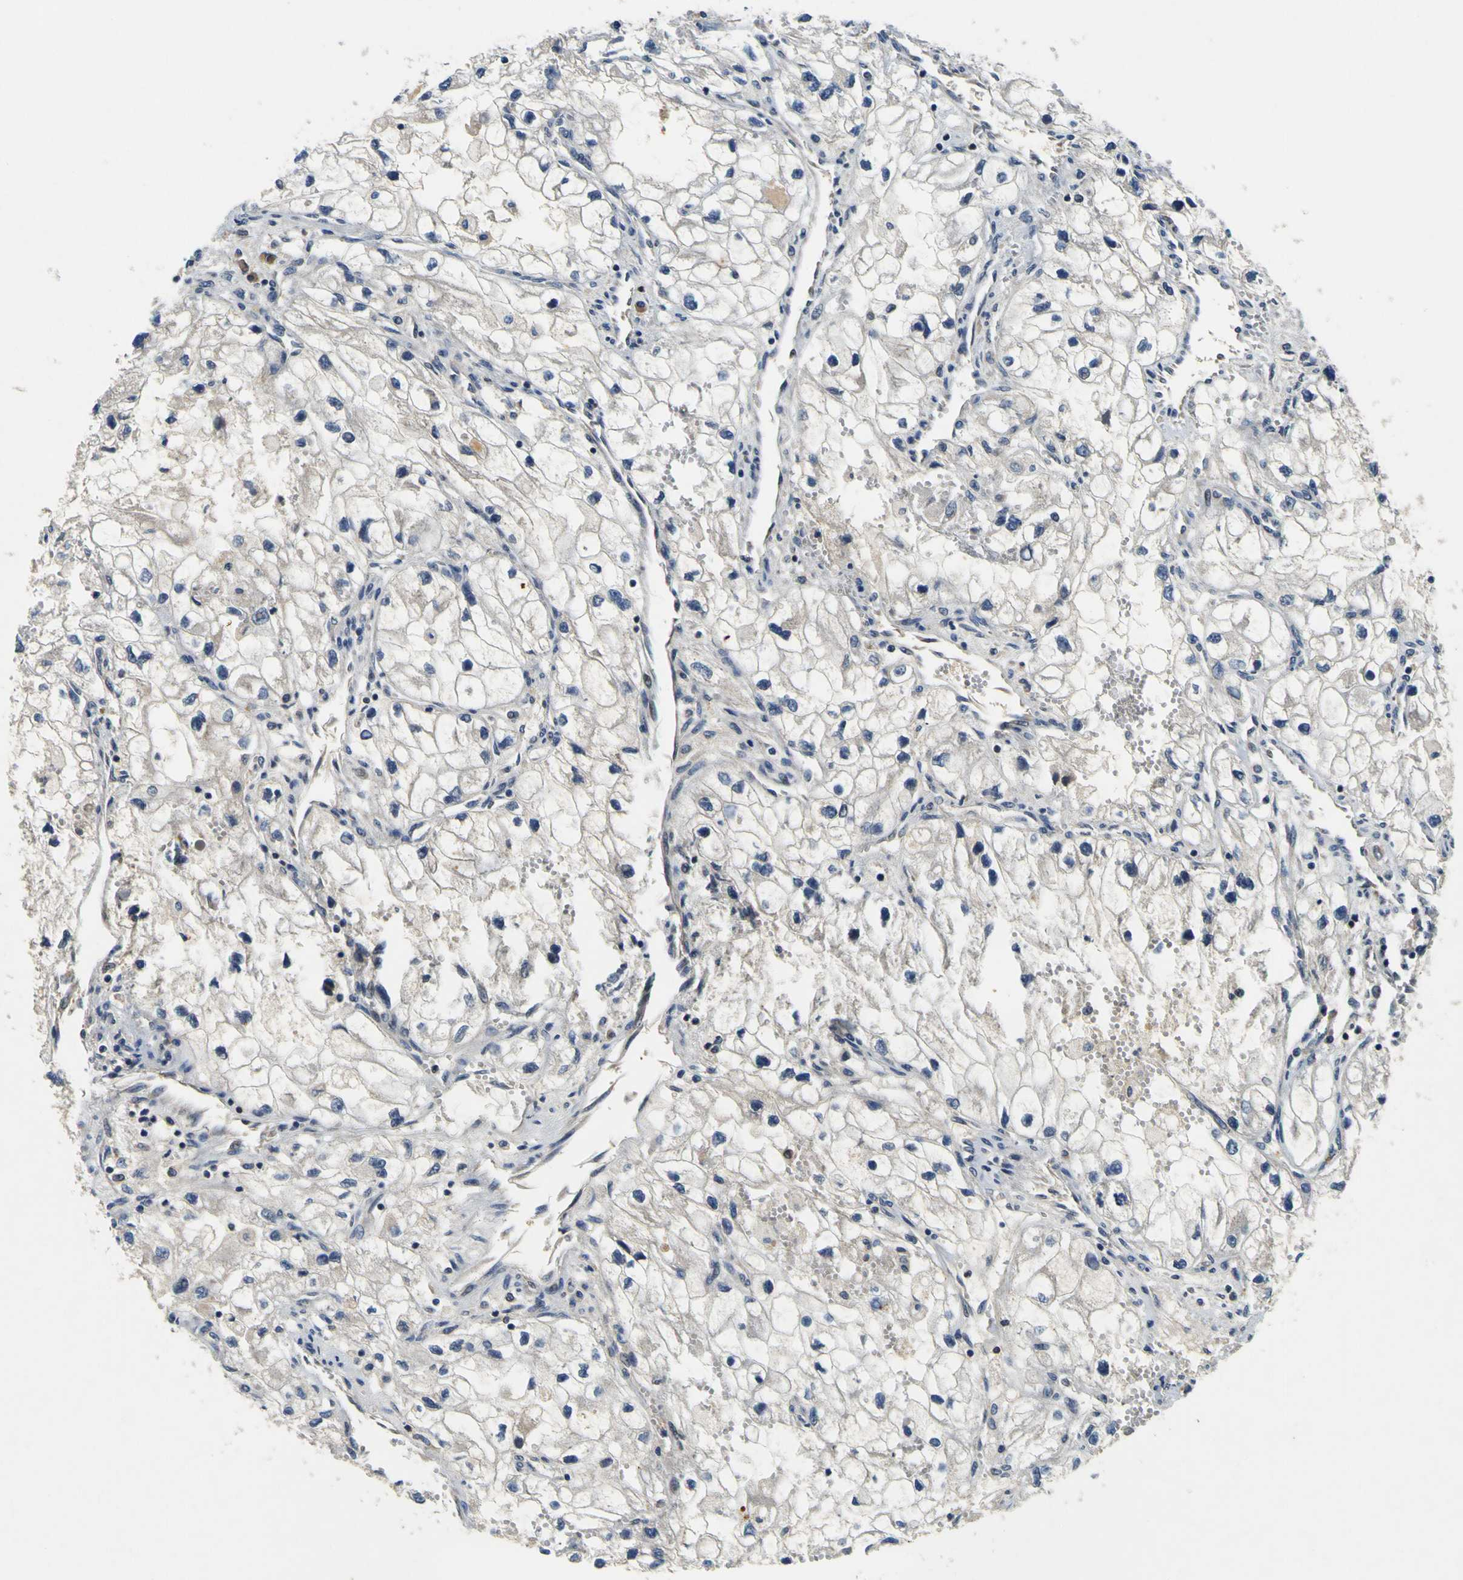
{"staining": {"intensity": "negative", "quantity": "none", "location": "none"}, "tissue": "renal cancer", "cell_type": "Tumor cells", "image_type": "cancer", "snomed": [{"axis": "morphology", "description": "Adenocarcinoma, NOS"}, {"axis": "topography", "description": "Kidney"}], "caption": "DAB (3,3'-diaminobenzidine) immunohistochemical staining of human renal adenocarcinoma demonstrates no significant positivity in tumor cells.", "gene": "EPHB4", "patient": {"sex": "female", "age": 70}}